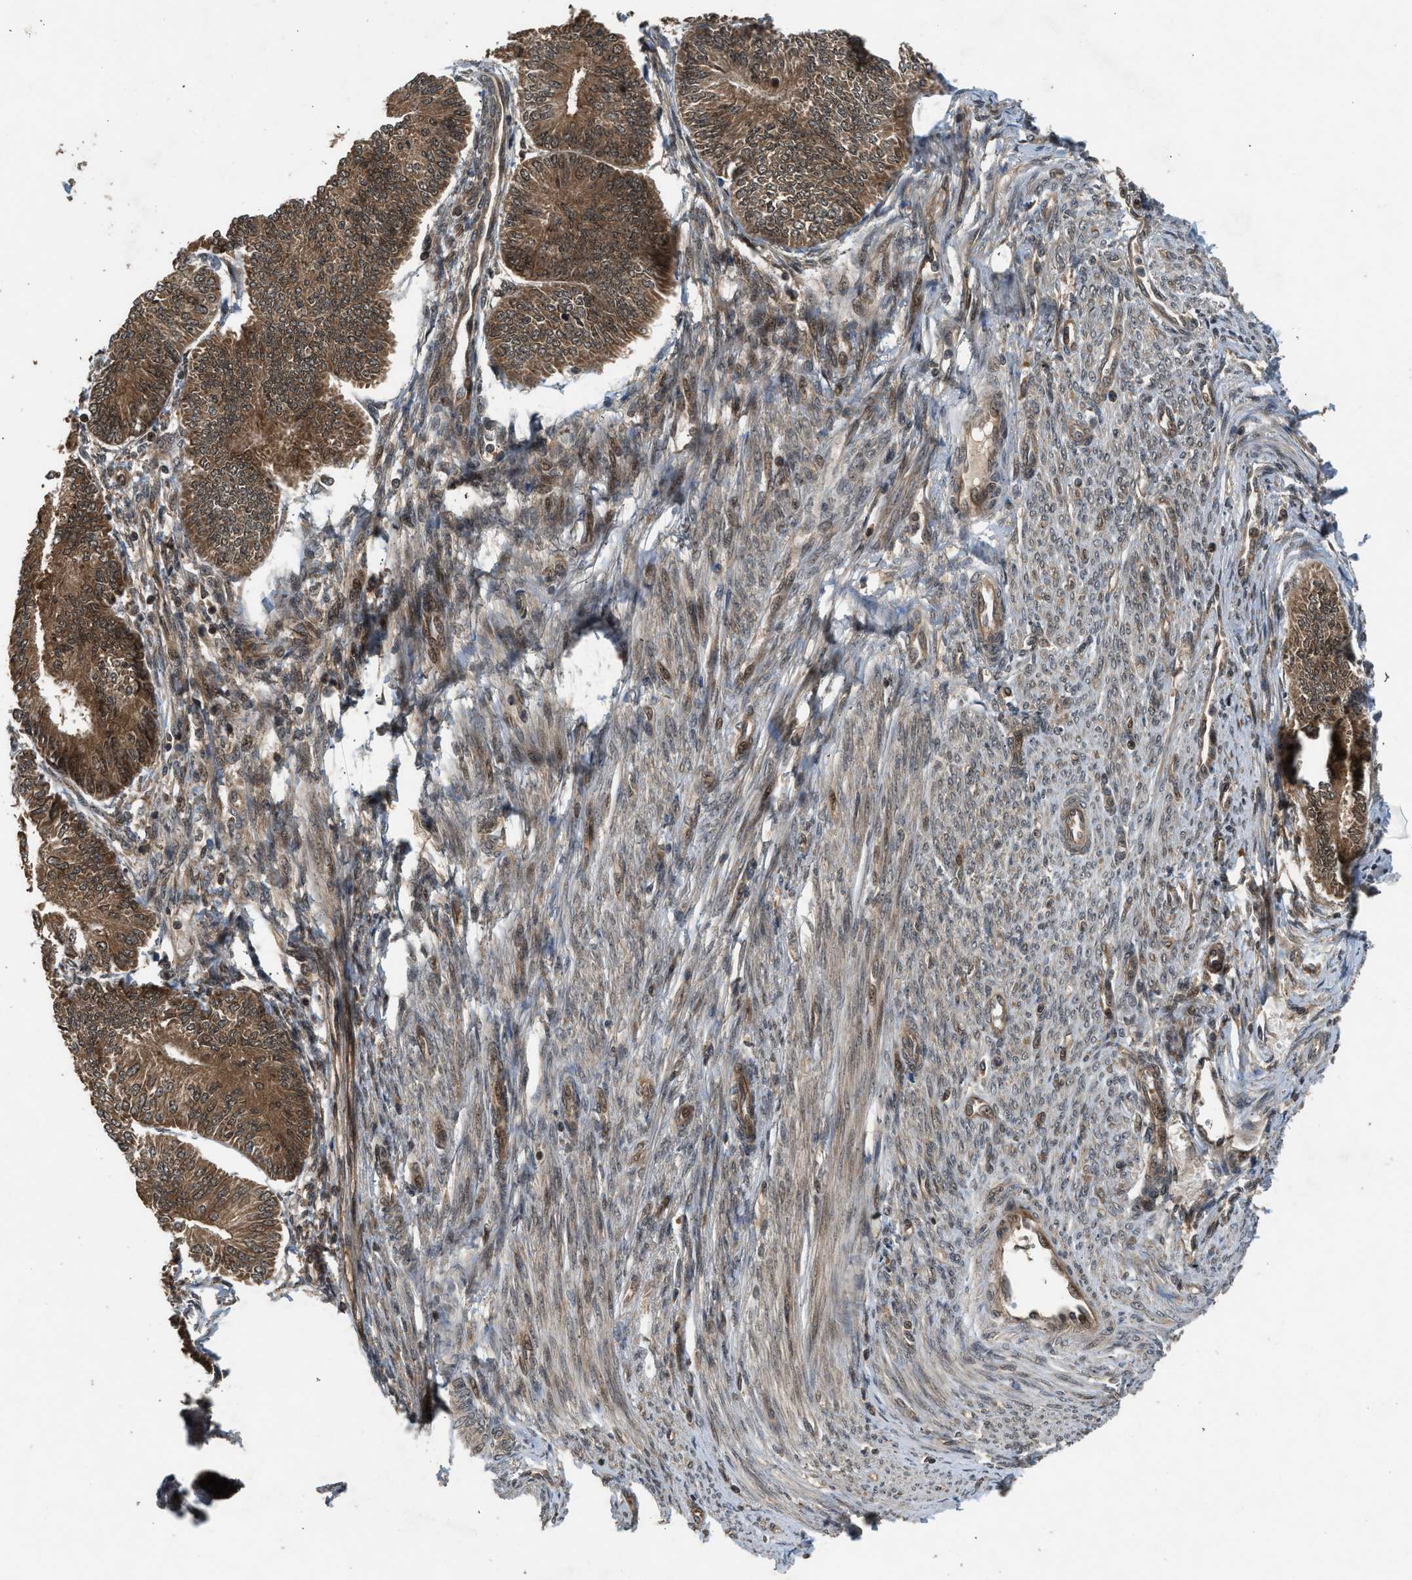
{"staining": {"intensity": "moderate", "quantity": ">75%", "location": "cytoplasmic/membranous"}, "tissue": "endometrial cancer", "cell_type": "Tumor cells", "image_type": "cancer", "snomed": [{"axis": "morphology", "description": "Adenocarcinoma, NOS"}, {"axis": "topography", "description": "Endometrium"}], "caption": "A brown stain labels moderate cytoplasmic/membranous positivity of a protein in endometrial adenocarcinoma tumor cells. (Stains: DAB (3,3'-diaminobenzidine) in brown, nuclei in blue, Microscopy: brightfield microscopy at high magnification).", "gene": "TXNL1", "patient": {"sex": "female", "age": 58}}